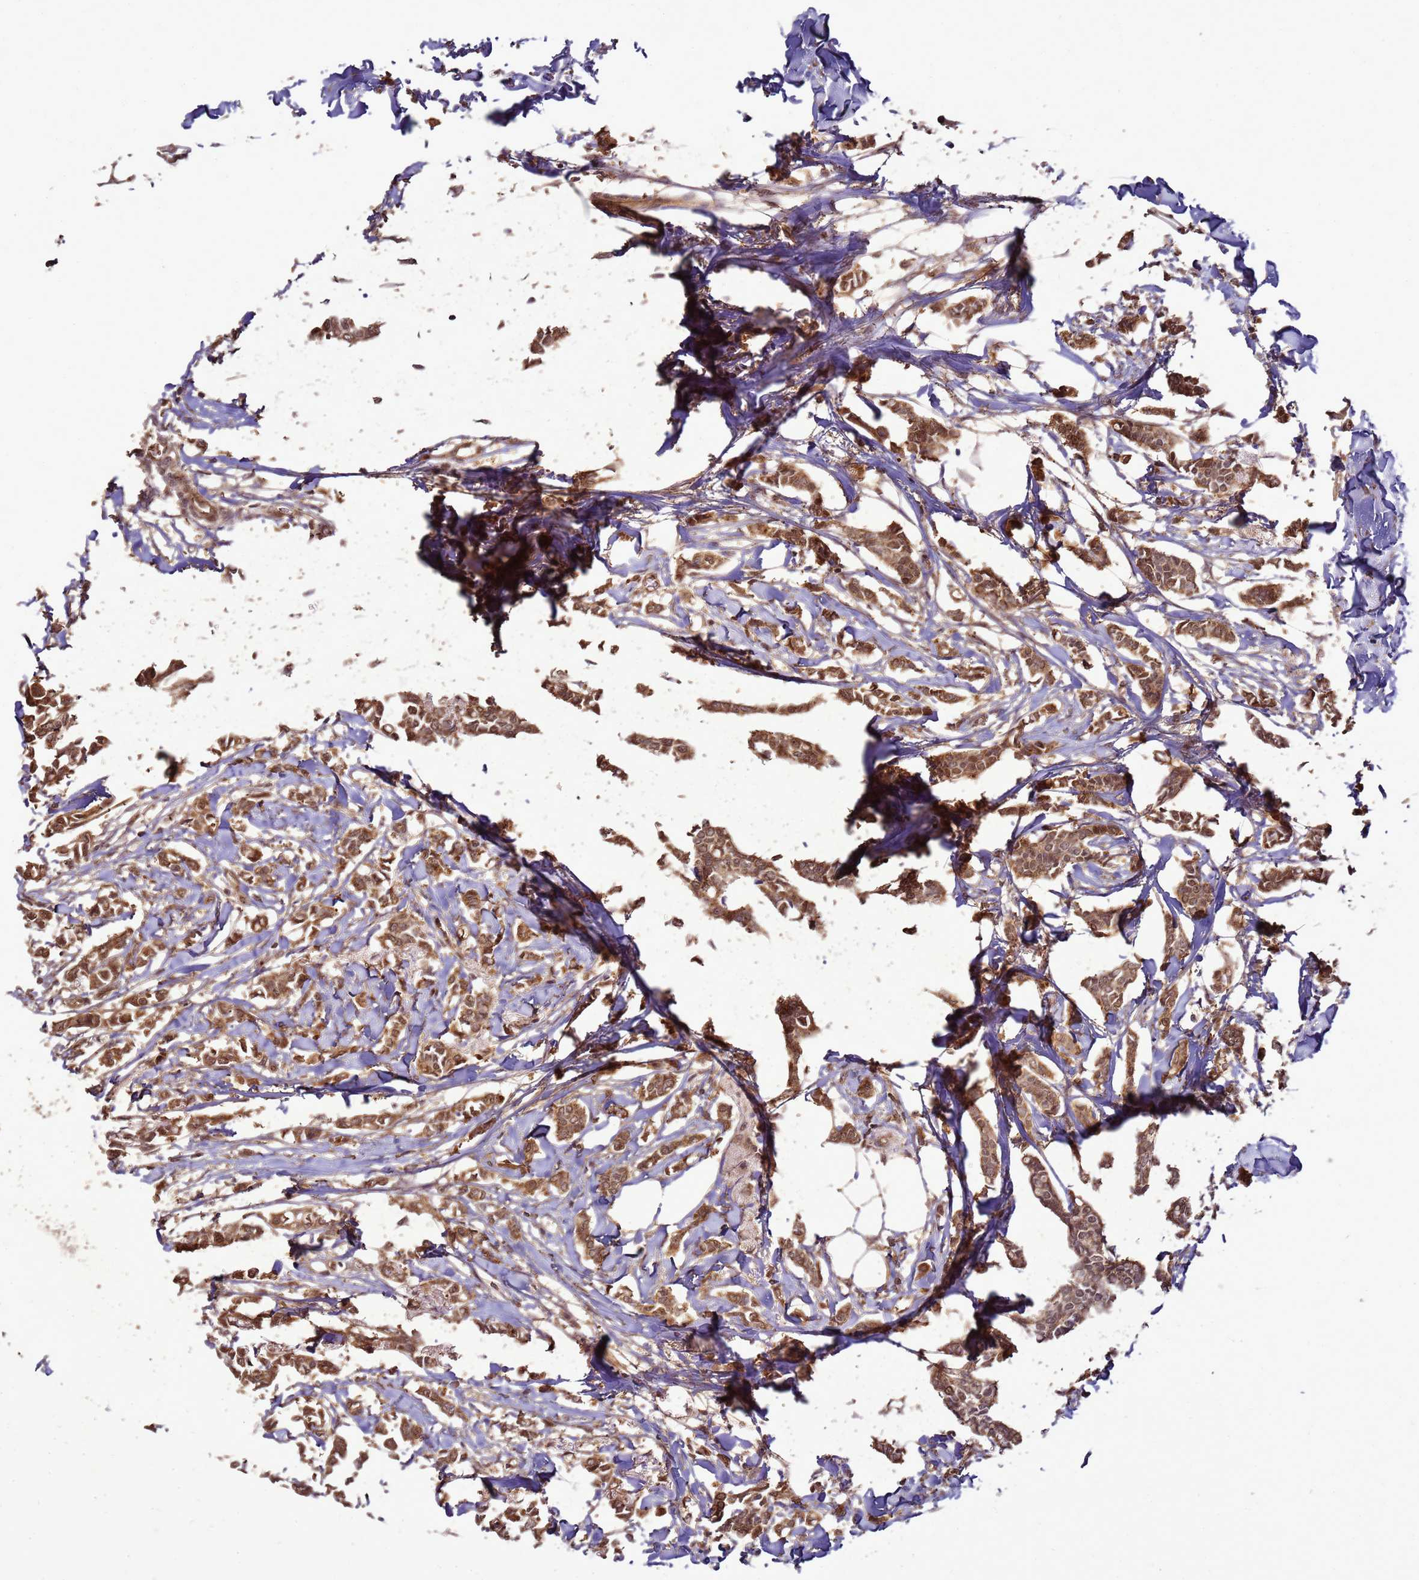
{"staining": {"intensity": "strong", "quantity": ">75%", "location": "cytoplasmic/membranous,nuclear"}, "tissue": "breast cancer", "cell_type": "Tumor cells", "image_type": "cancer", "snomed": [{"axis": "morphology", "description": "Duct carcinoma"}, {"axis": "topography", "description": "Breast"}], "caption": "DAB immunohistochemical staining of breast cancer (invasive ductal carcinoma) demonstrates strong cytoplasmic/membranous and nuclear protein positivity in approximately >75% of tumor cells.", "gene": "CRBN", "patient": {"sex": "female", "age": 41}}